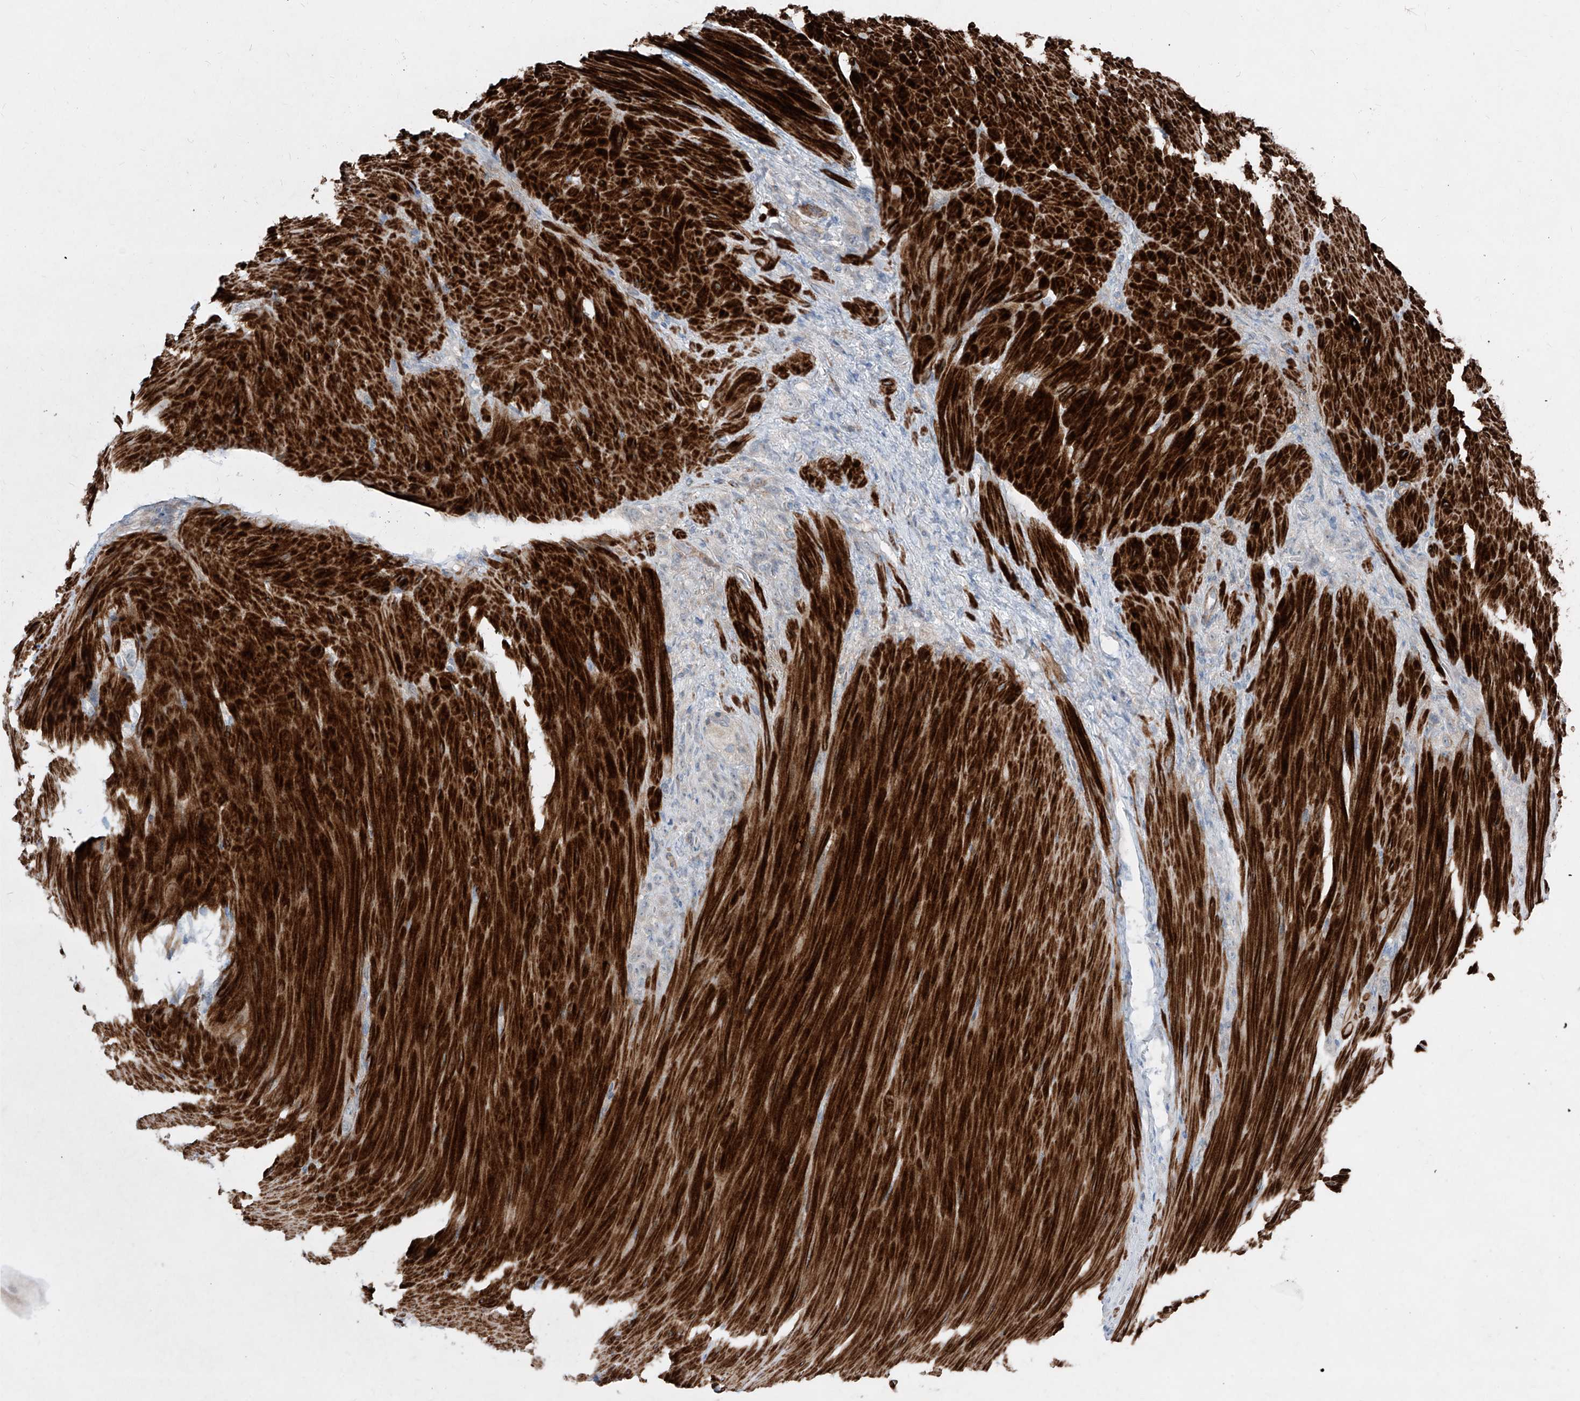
{"staining": {"intensity": "negative", "quantity": "none", "location": "none"}, "tissue": "stomach cancer", "cell_type": "Tumor cells", "image_type": "cancer", "snomed": [{"axis": "morphology", "description": "Normal tissue, NOS"}, {"axis": "morphology", "description": "Adenocarcinoma, NOS"}, {"axis": "topography", "description": "Stomach"}], "caption": "DAB immunohistochemical staining of stomach adenocarcinoma displays no significant expression in tumor cells.", "gene": "UFD1", "patient": {"sex": "male", "age": 82}}